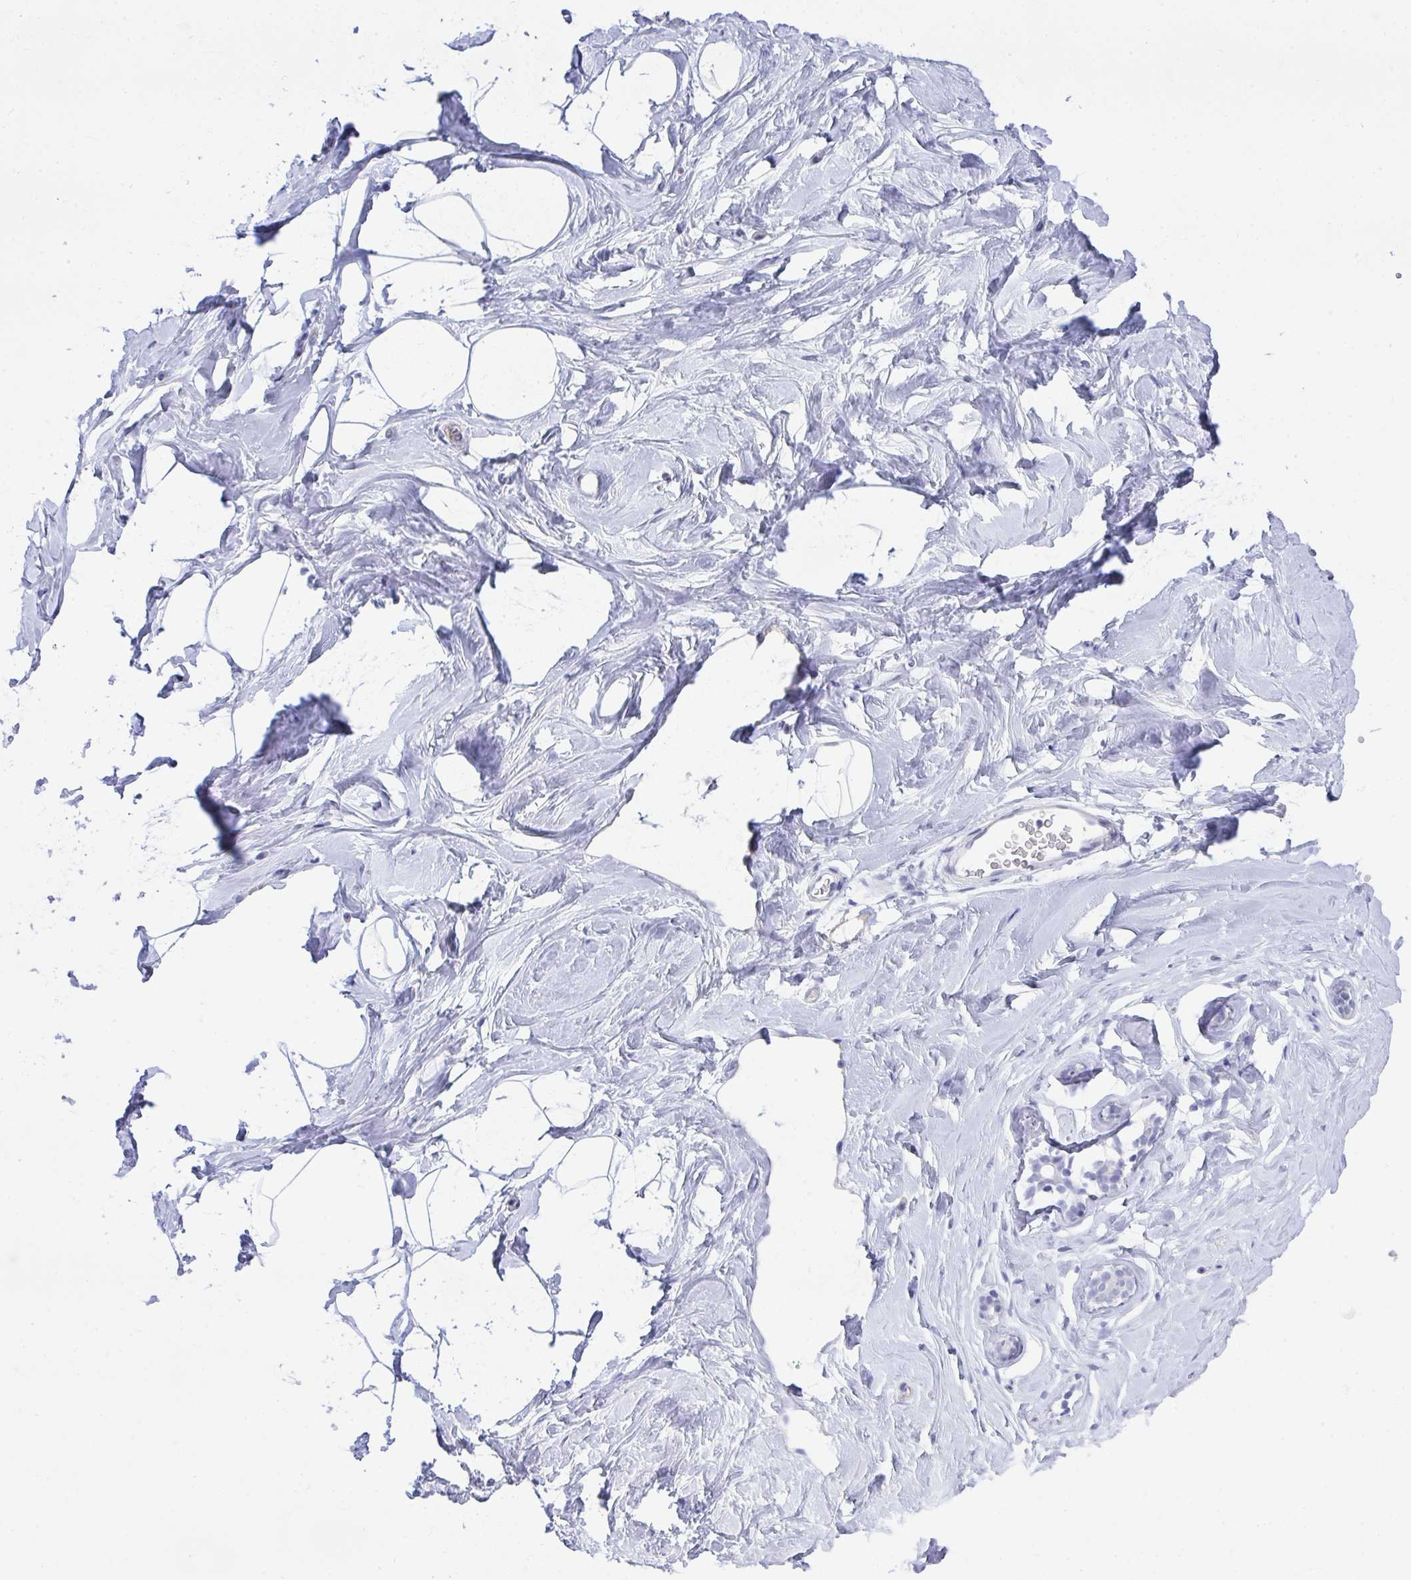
{"staining": {"intensity": "negative", "quantity": "none", "location": "none"}, "tissue": "breast", "cell_type": "Adipocytes", "image_type": "normal", "snomed": [{"axis": "morphology", "description": "Normal tissue, NOS"}, {"axis": "topography", "description": "Breast"}], "caption": "An immunohistochemistry (IHC) histopathology image of unremarkable breast is shown. There is no staining in adipocytes of breast.", "gene": "TMEM82", "patient": {"sex": "female", "age": 32}}